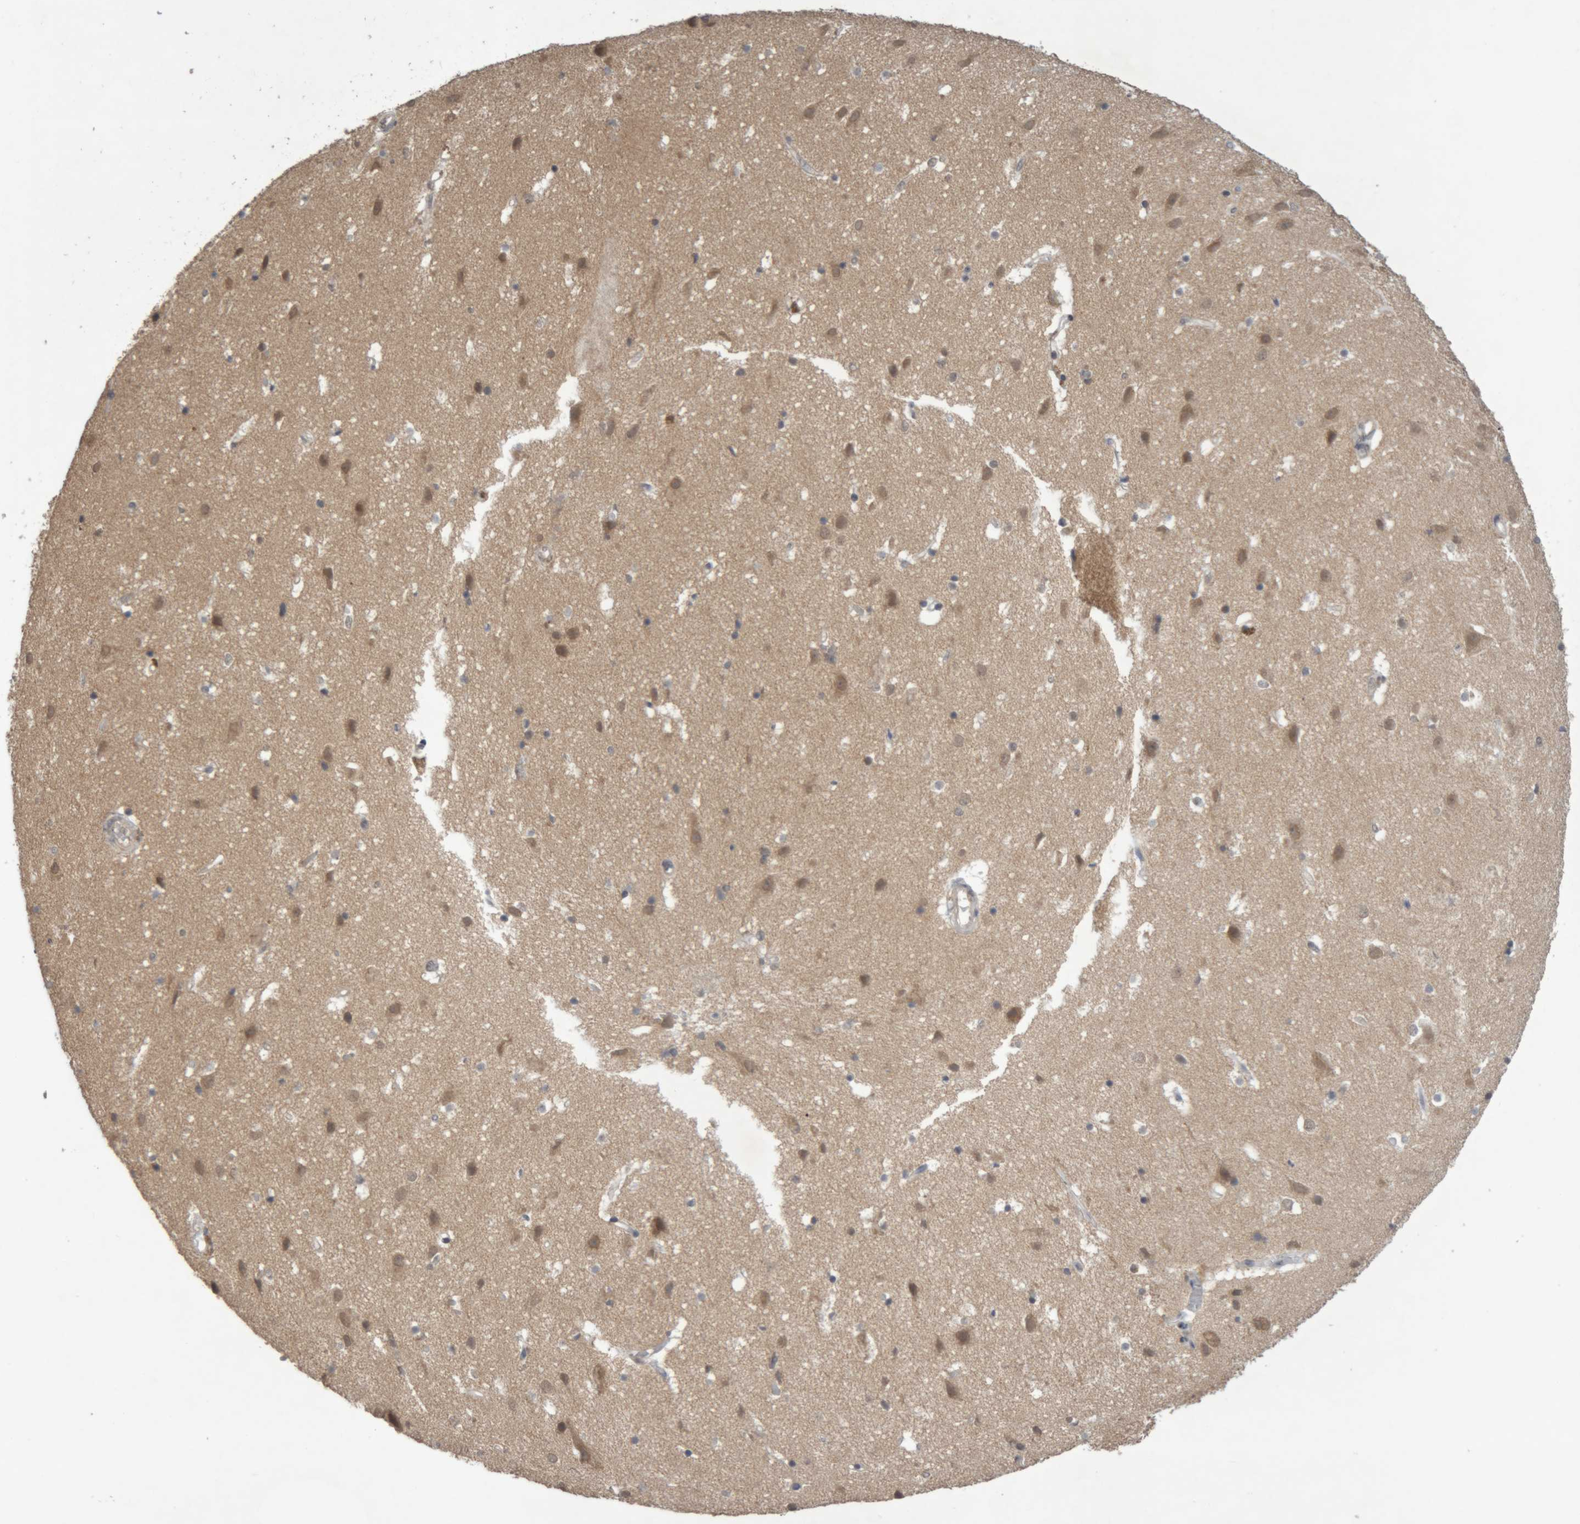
{"staining": {"intensity": "negative", "quantity": "none", "location": "none"}, "tissue": "cerebral cortex", "cell_type": "Endothelial cells", "image_type": "normal", "snomed": [{"axis": "morphology", "description": "Normal tissue, NOS"}, {"axis": "topography", "description": "Cerebral cortex"}], "caption": "This is a micrograph of immunohistochemistry (IHC) staining of unremarkable cerebral cortex, which shows no expression in endothelial cells.", "gene": "NFATC2", "patient": {"sex": "male", "age": 54}}